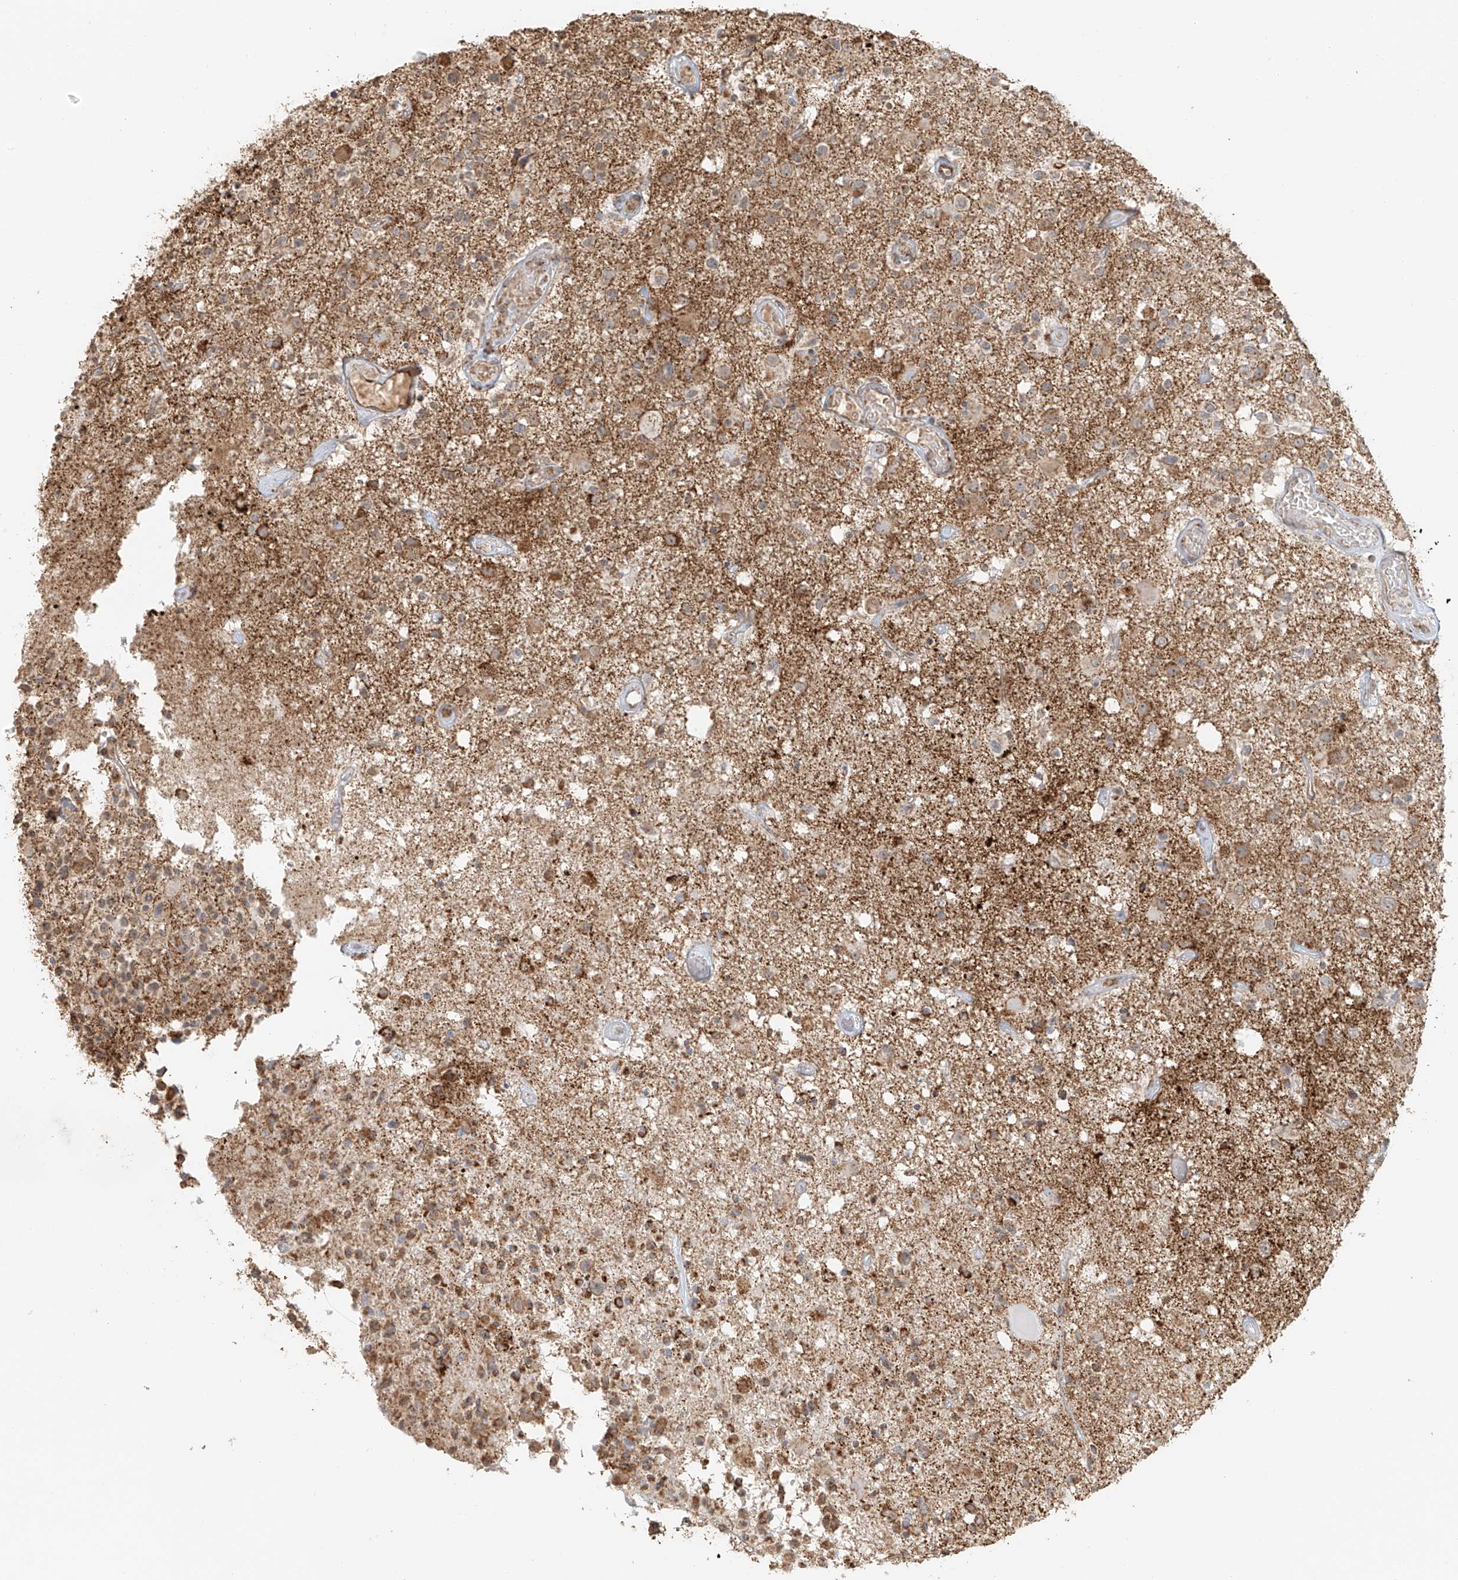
{"staining": {"intensity": "moderate", "quantity": "25%-75%", "location": "cytoplasmic/membranous"}, "tissue": "glioma", "cell_type": "Tumor cells", "image_type": "cancer", "snomed": [{"axis": "morphology", "description": "Glioma, malignant, High grade"}, {"axis": "morphology", "description": "Glioblastoma, NOS"}, {"axis": "topography", "description": "Brain"}], "caption": "Tumor cells exhibit medium levels of moderate cytoplasmic/membranous positivity in approximately 25%-75% of cells in glioblastoma. (Stains: DAB (3,3'-diaminobenzidine) in brown, nuclei in blue, Microscopy: brightfield microscopy at high magnification).", "gene": "MIPEP", "patient": {"sex": "male", "age": 60}}